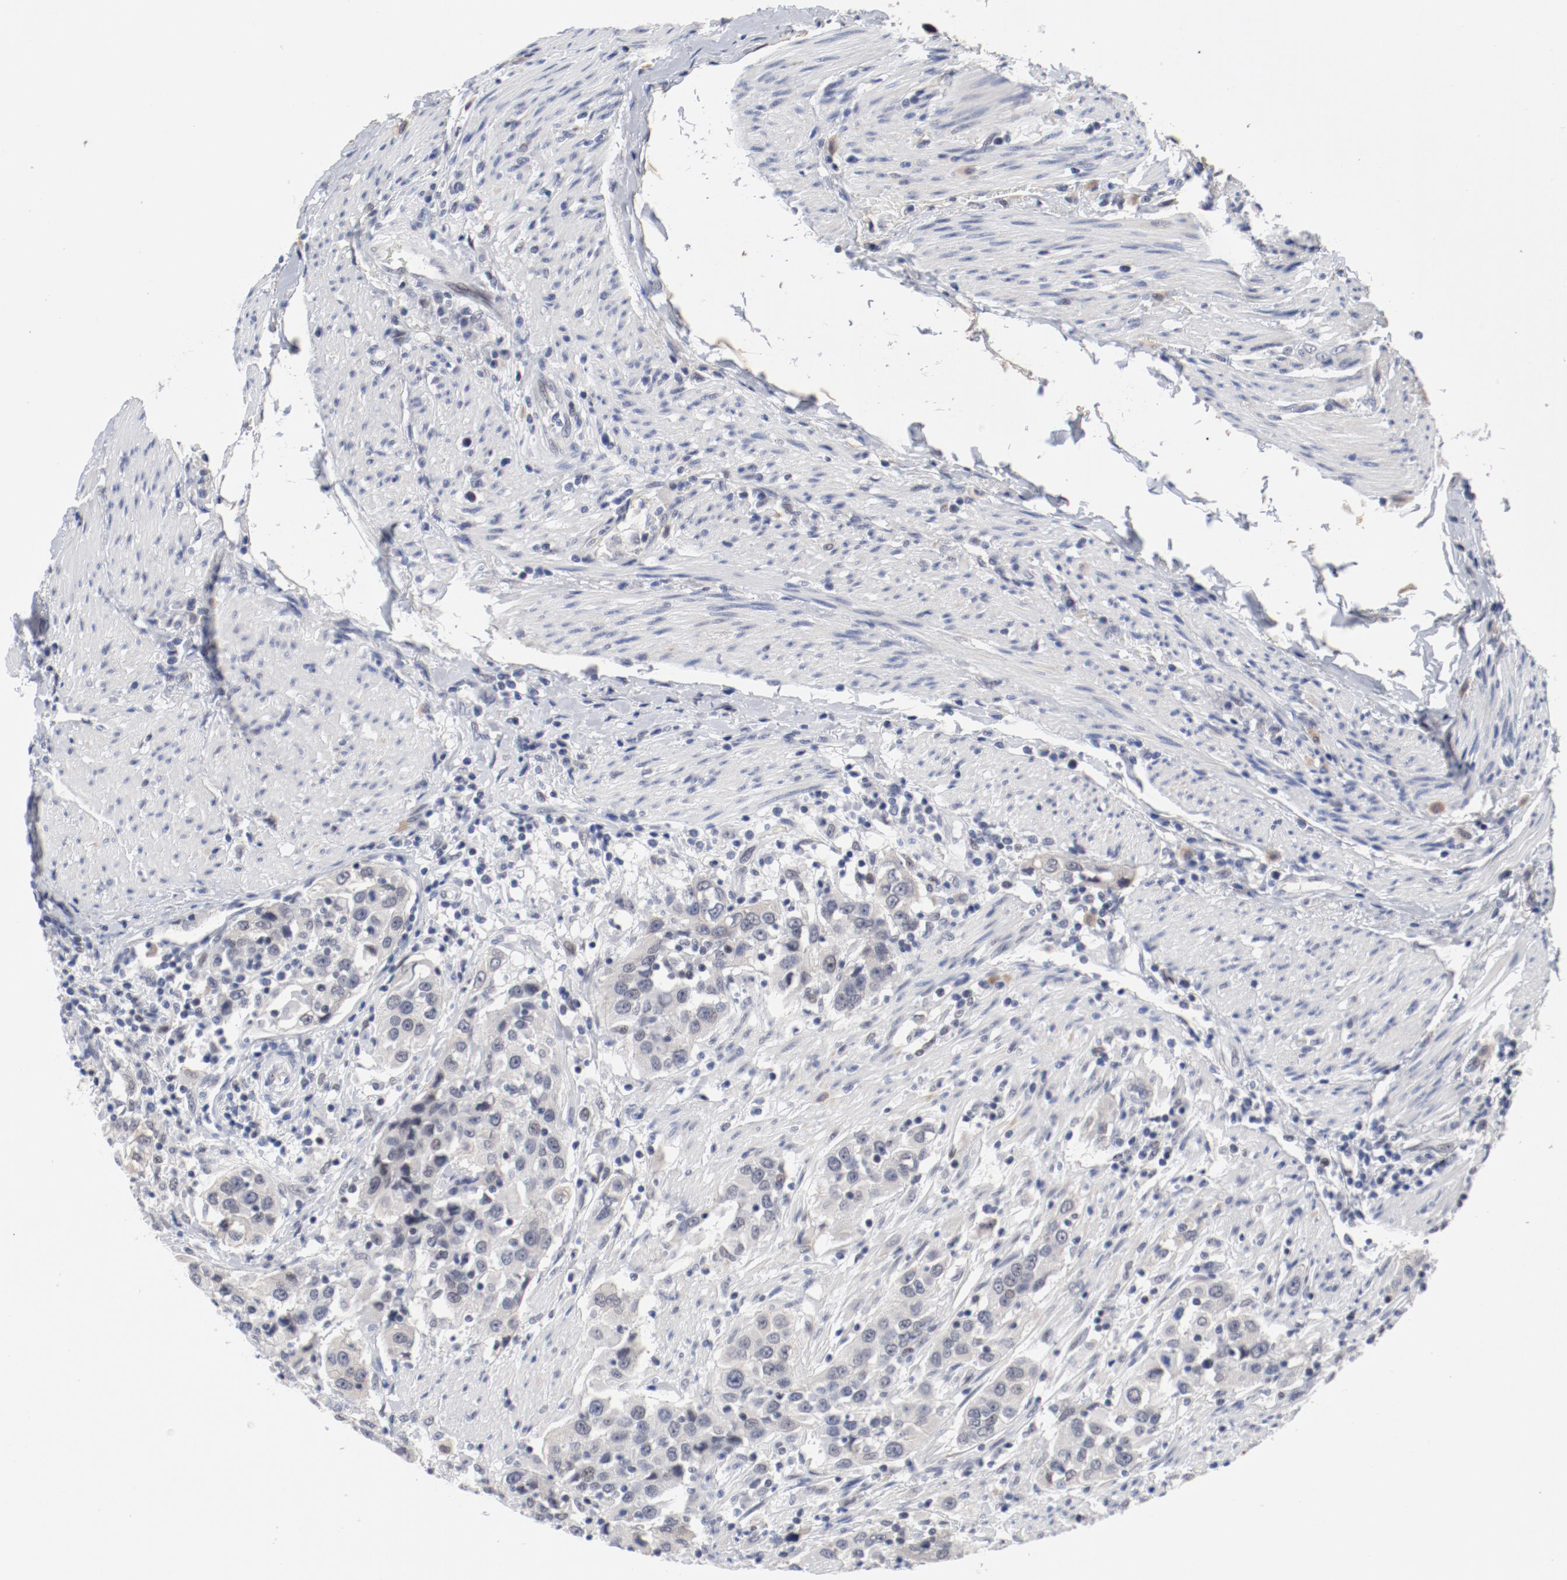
{"staining": {"intensity": "negative", "quantity": "none", "location": "none"}, "tissue": "urothelial cancer", "cell_type": "Tumor cells", "image_type": "cancer", "snomed": [{"axis": "morphology", "description": "Urothelial carcinoma, High grade"}, {"axis": "topography", "description": "Urinary bladder"}], "caption": "Photomicrograph shows no protein positivity in tumor cells of urothelial cancer tissue.", "gene": "ANKLE2", "patient": {"sex": "female", "age": 80}}